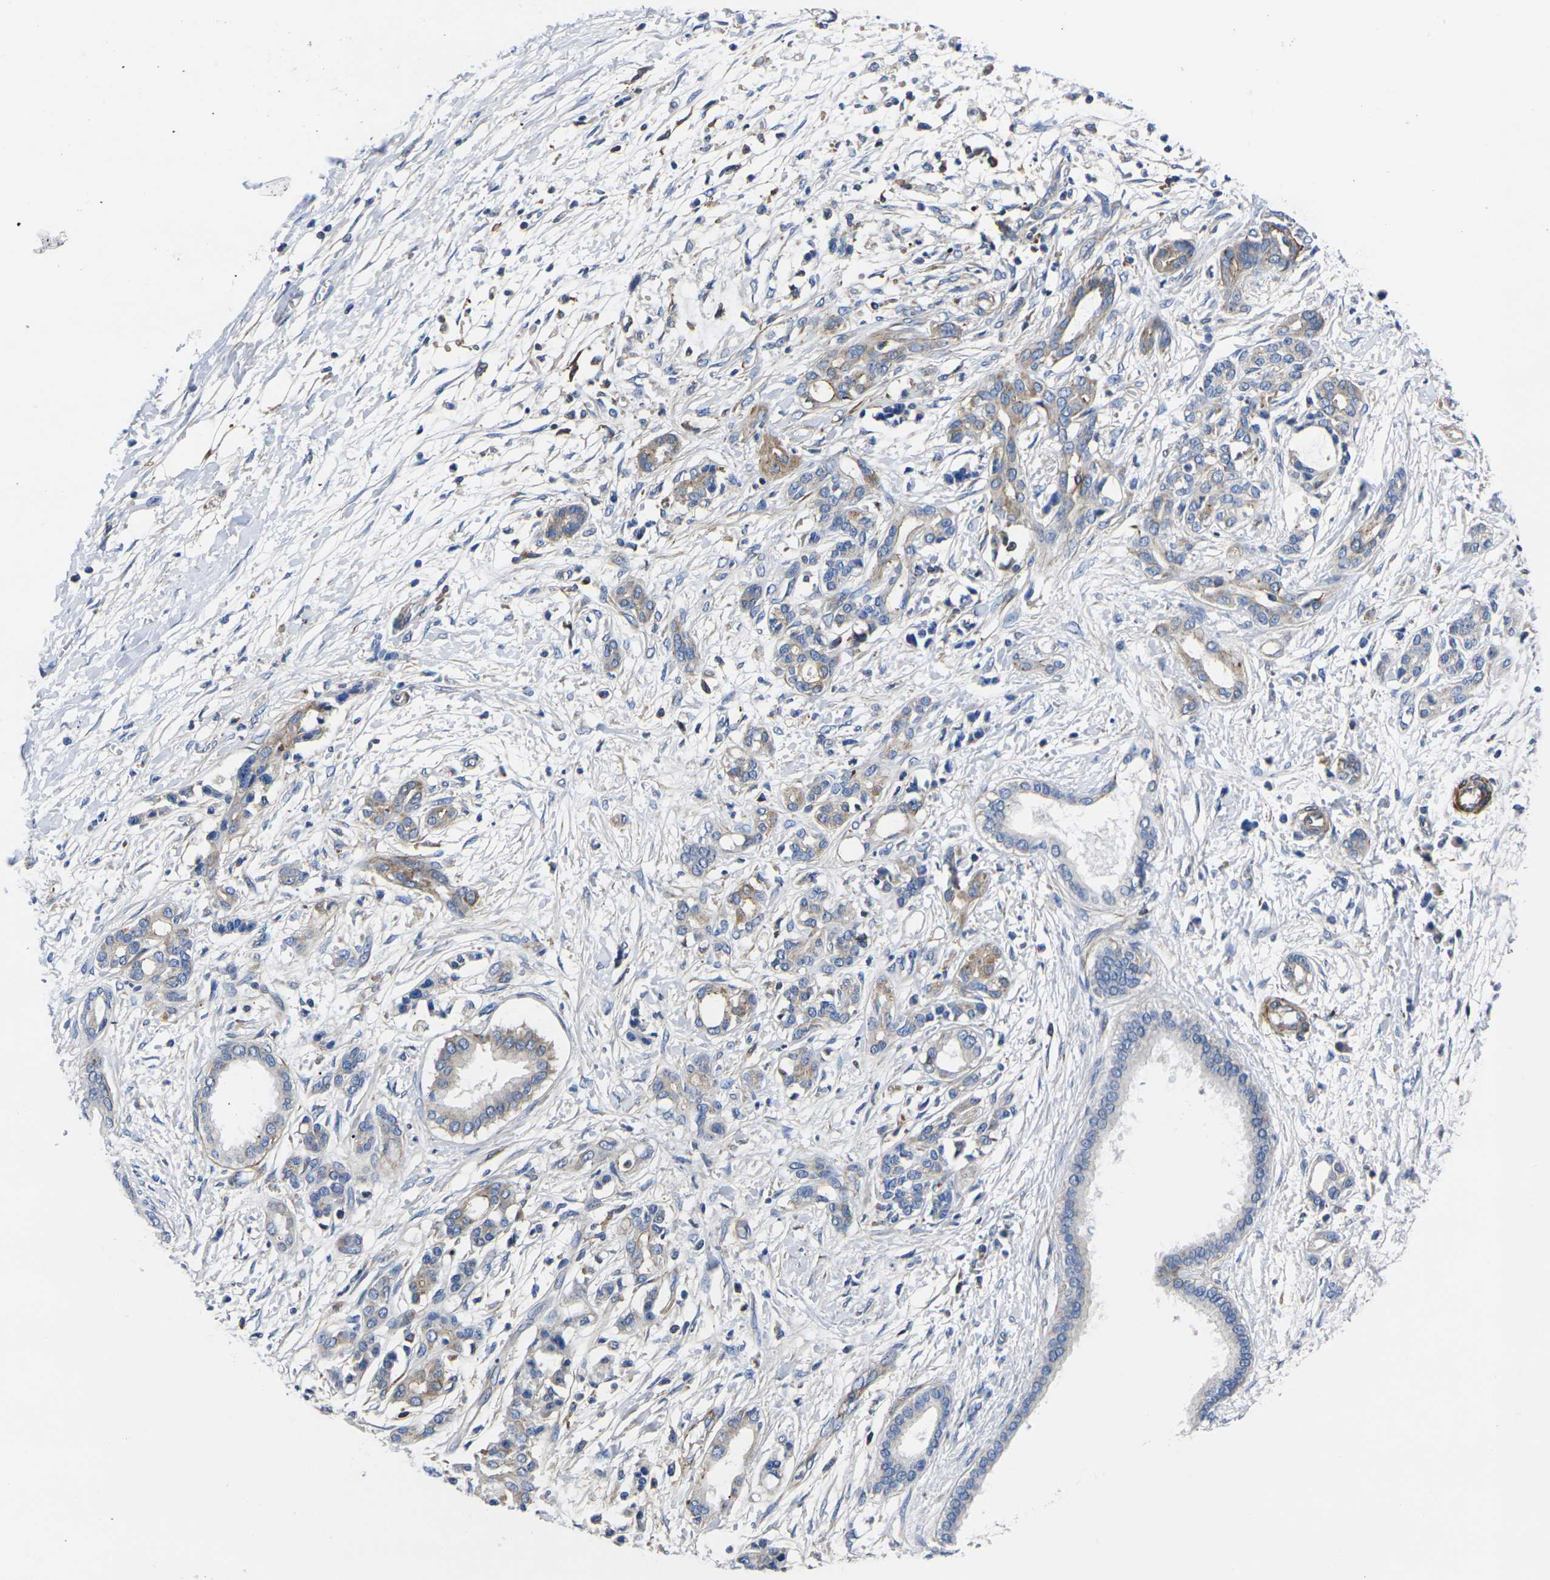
{"staining": {"intensity": "weak", "quantity": "25%-75%", "location": "cytoplasmic/membranous"}, "tissue": "pancreatic cancer", "cell_type": "Tumor cells", "image_type": "cancer", "snomed": [{"axis": "morphology", "description": "Adenocarcinoma, NOS"}, {"axis": "topography", "description": "Pancreas"}], "caption": "Protein expression analysis of pancreatic cancer (adenocarcinoma) reveals weak cytoplasmic/membranous expression in approximately 25%-75% of tumor cells. (DAB (3,3'-diaminobenzidine) = brown stain, brightfield microscopy at high magnification).", "gene": "GPR4", "patient": {"sex": "male", "age": 56}}